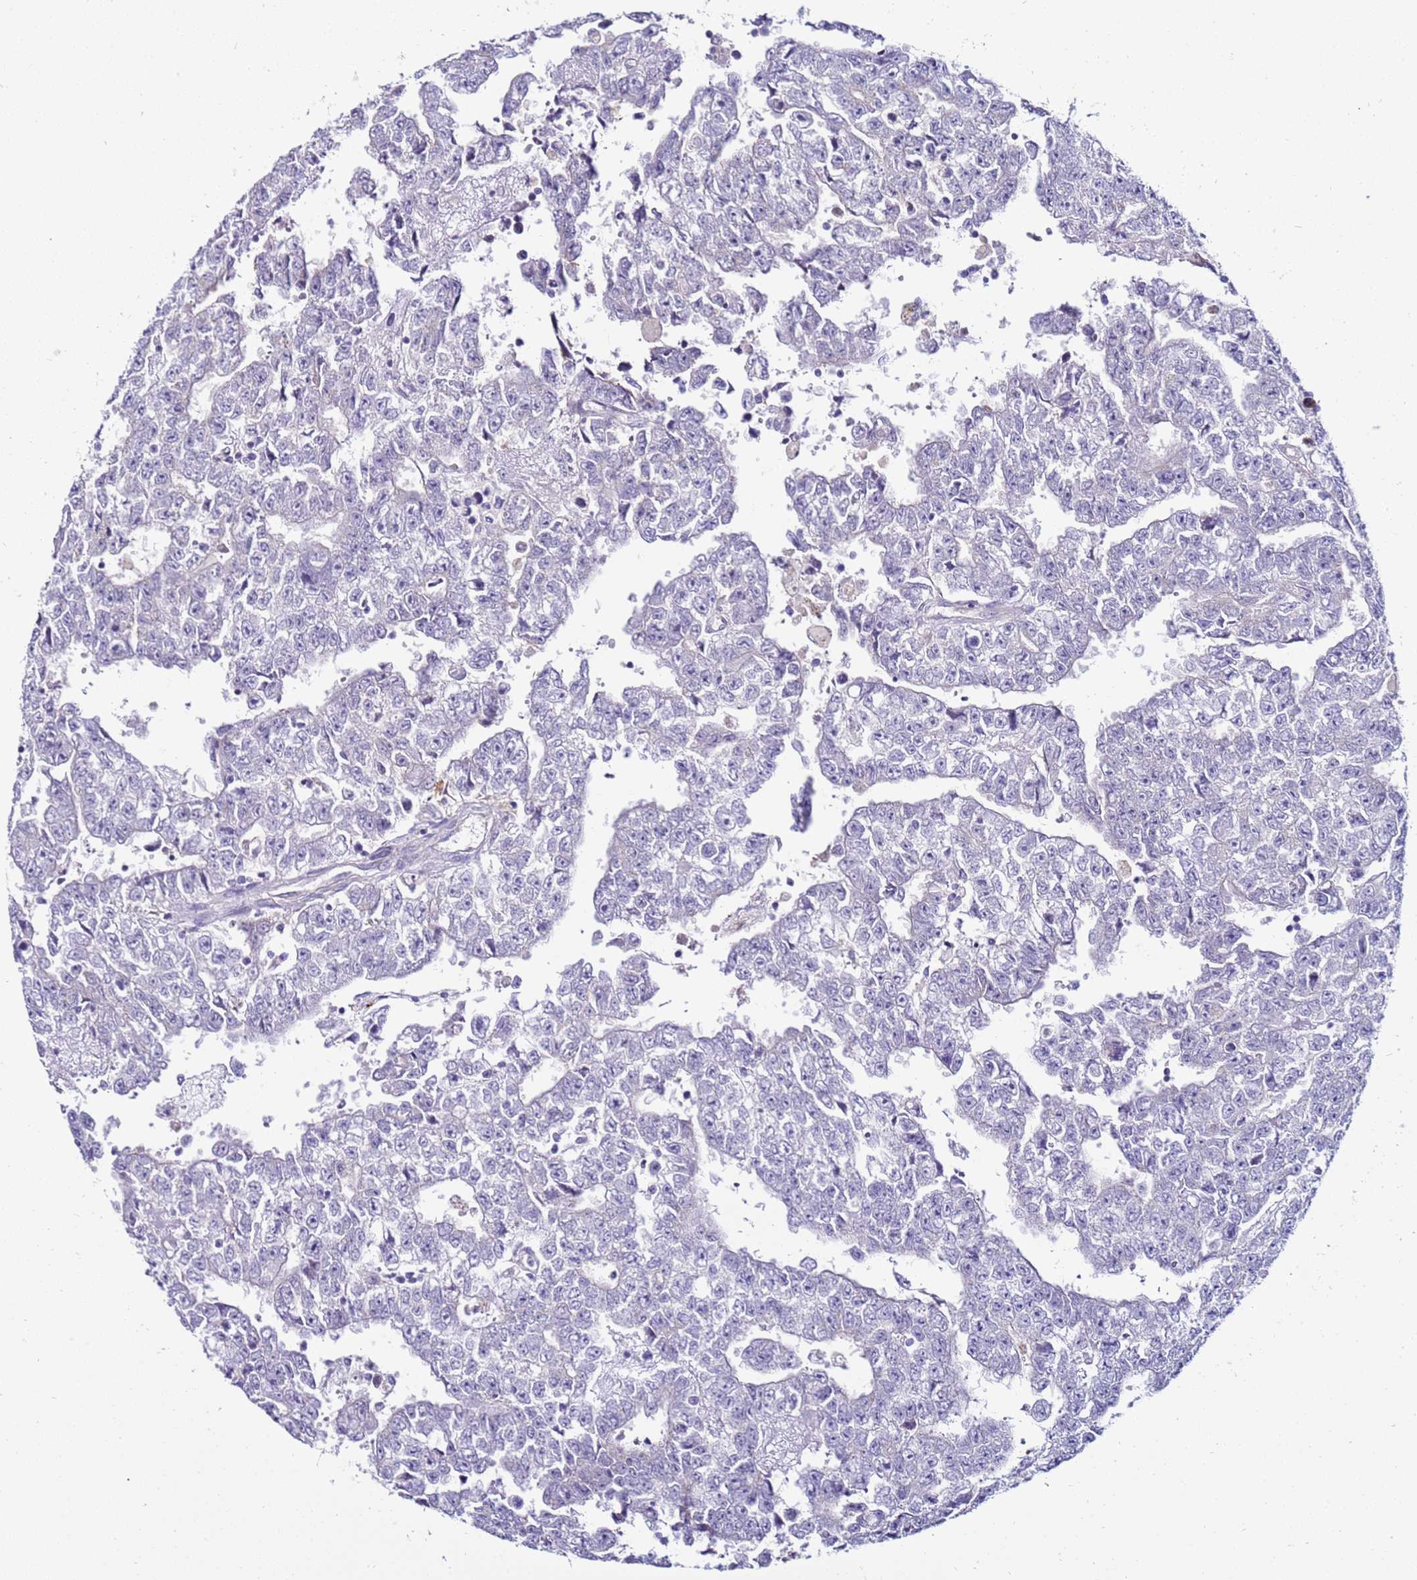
{"staining": {"intensity": "negative", "quantity": "none", "location": "none"}, "tissue": "testis cancer", "cell_type": "Tumor cells", "image_type": "cancer", "snomed": [{"axis": "morphology", "description": "Carcinoma, Embryonal, NOS"}, {"axis": "topography", "description": "Testis"}], "caption": "High magnification brightfield microscopy of testis cancer (embryonal carcinoma) stained with DAB (3,3'-diaminobenzidine) (brown) and counterstained with hematoxylin (blue): tumor cells show no significant staining. Brightfield microscopy of immunohistochemistry (IHC) stained with DAB (brown) and hematoxylin (blue), captured at high magnification.", "gene": "GPN3", "patient": {"sex": "male", "age": 25}}